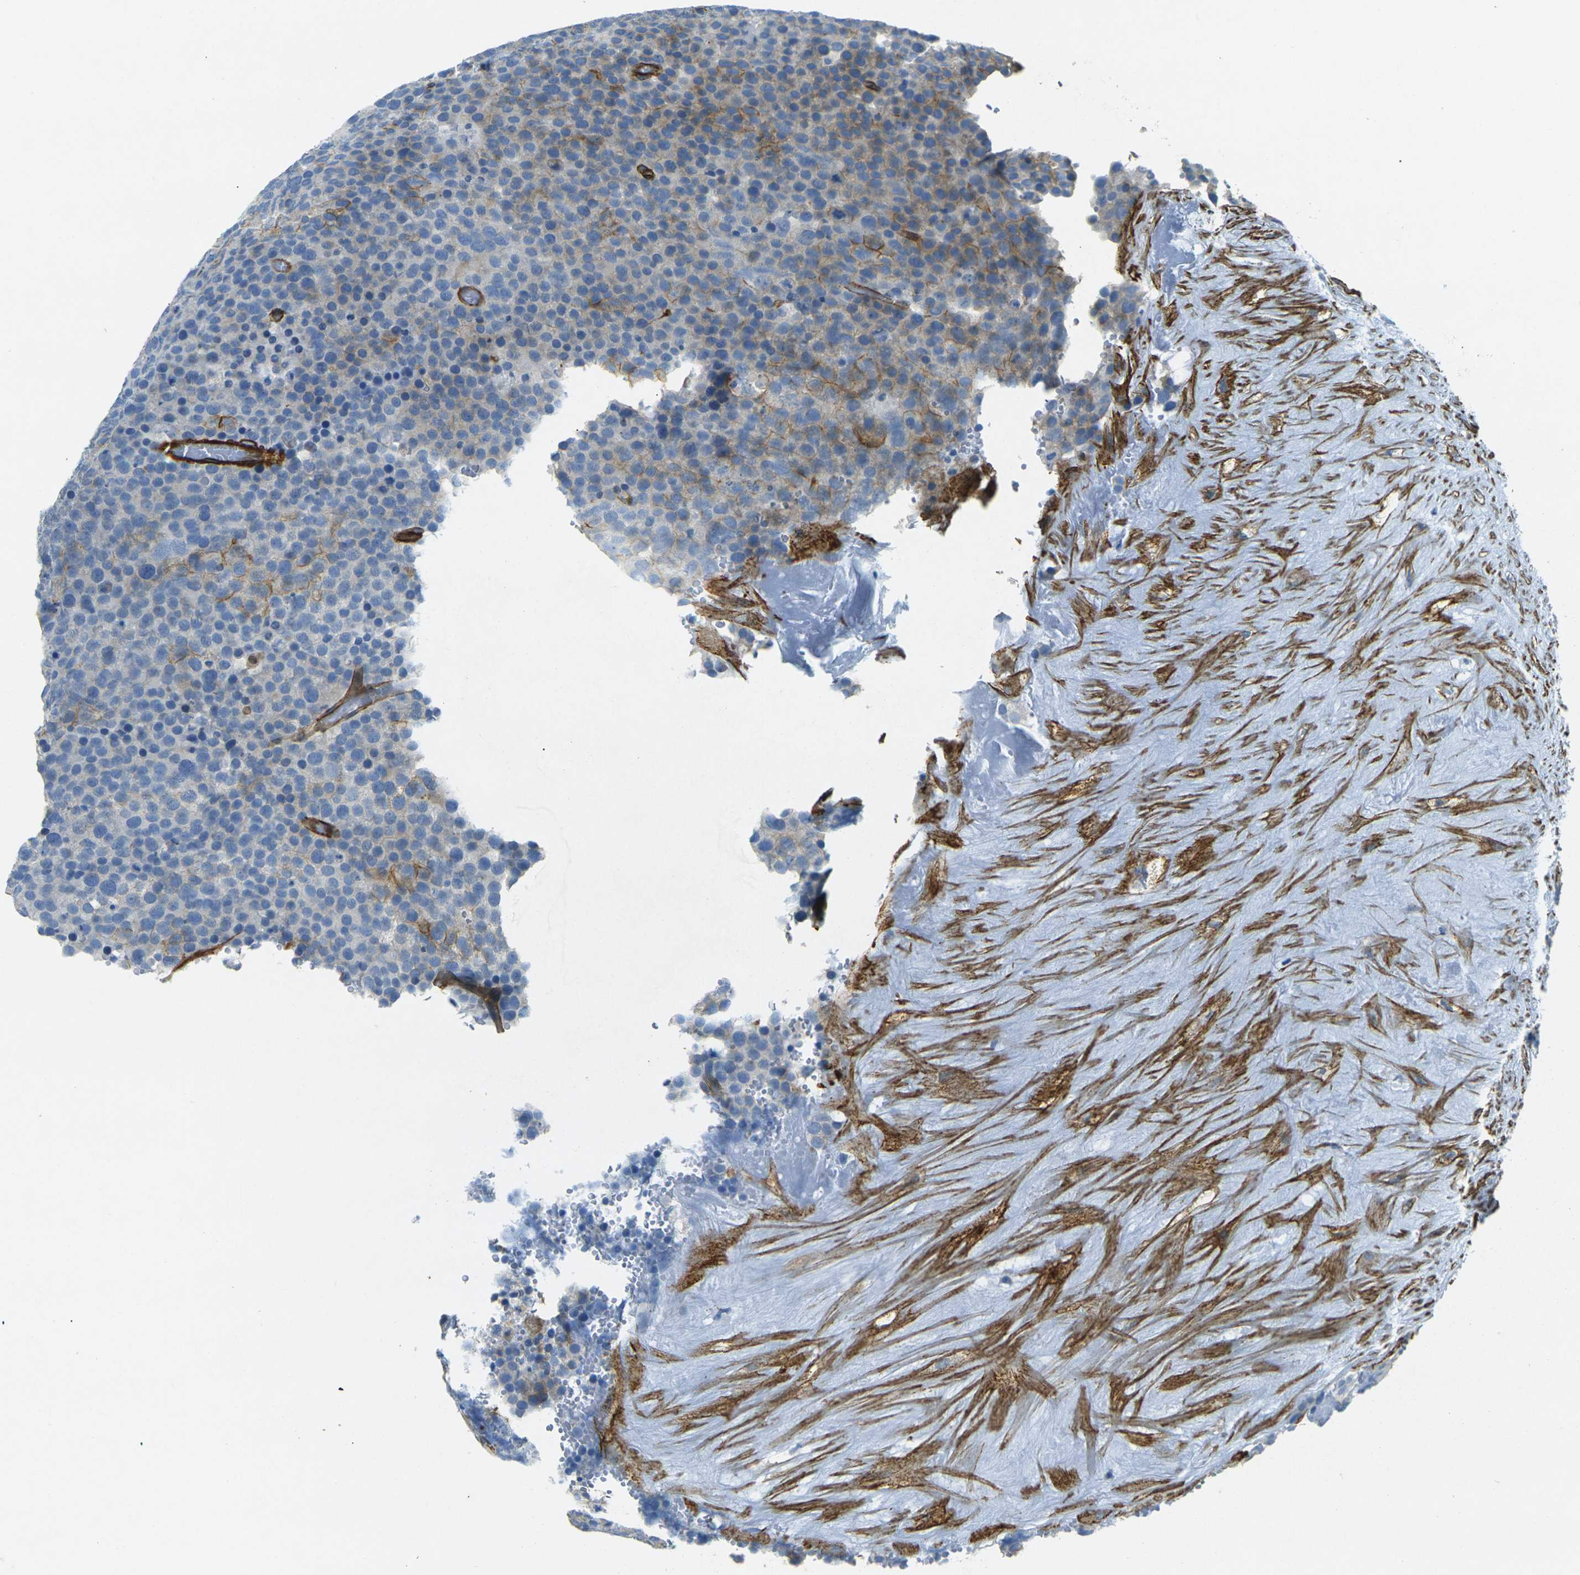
{"staining": {"intensity": "weak", "quantity": "<25%", "location": "cytoplasmic/membranous"}, "tissue": "testis cancer", "cell_type": "Tumor cells", "image_type": "cancer", "snomed": [{"axis": "morphology", "description": "Seminoma, NOS"}, {"axis": "topography", "description": "Testis"}], "caption": "Image shows no significant protein positivity in tumor cells of testis cancer.", "gene": "EPHA7", "patient": {"sex": "male", "age": 71}}